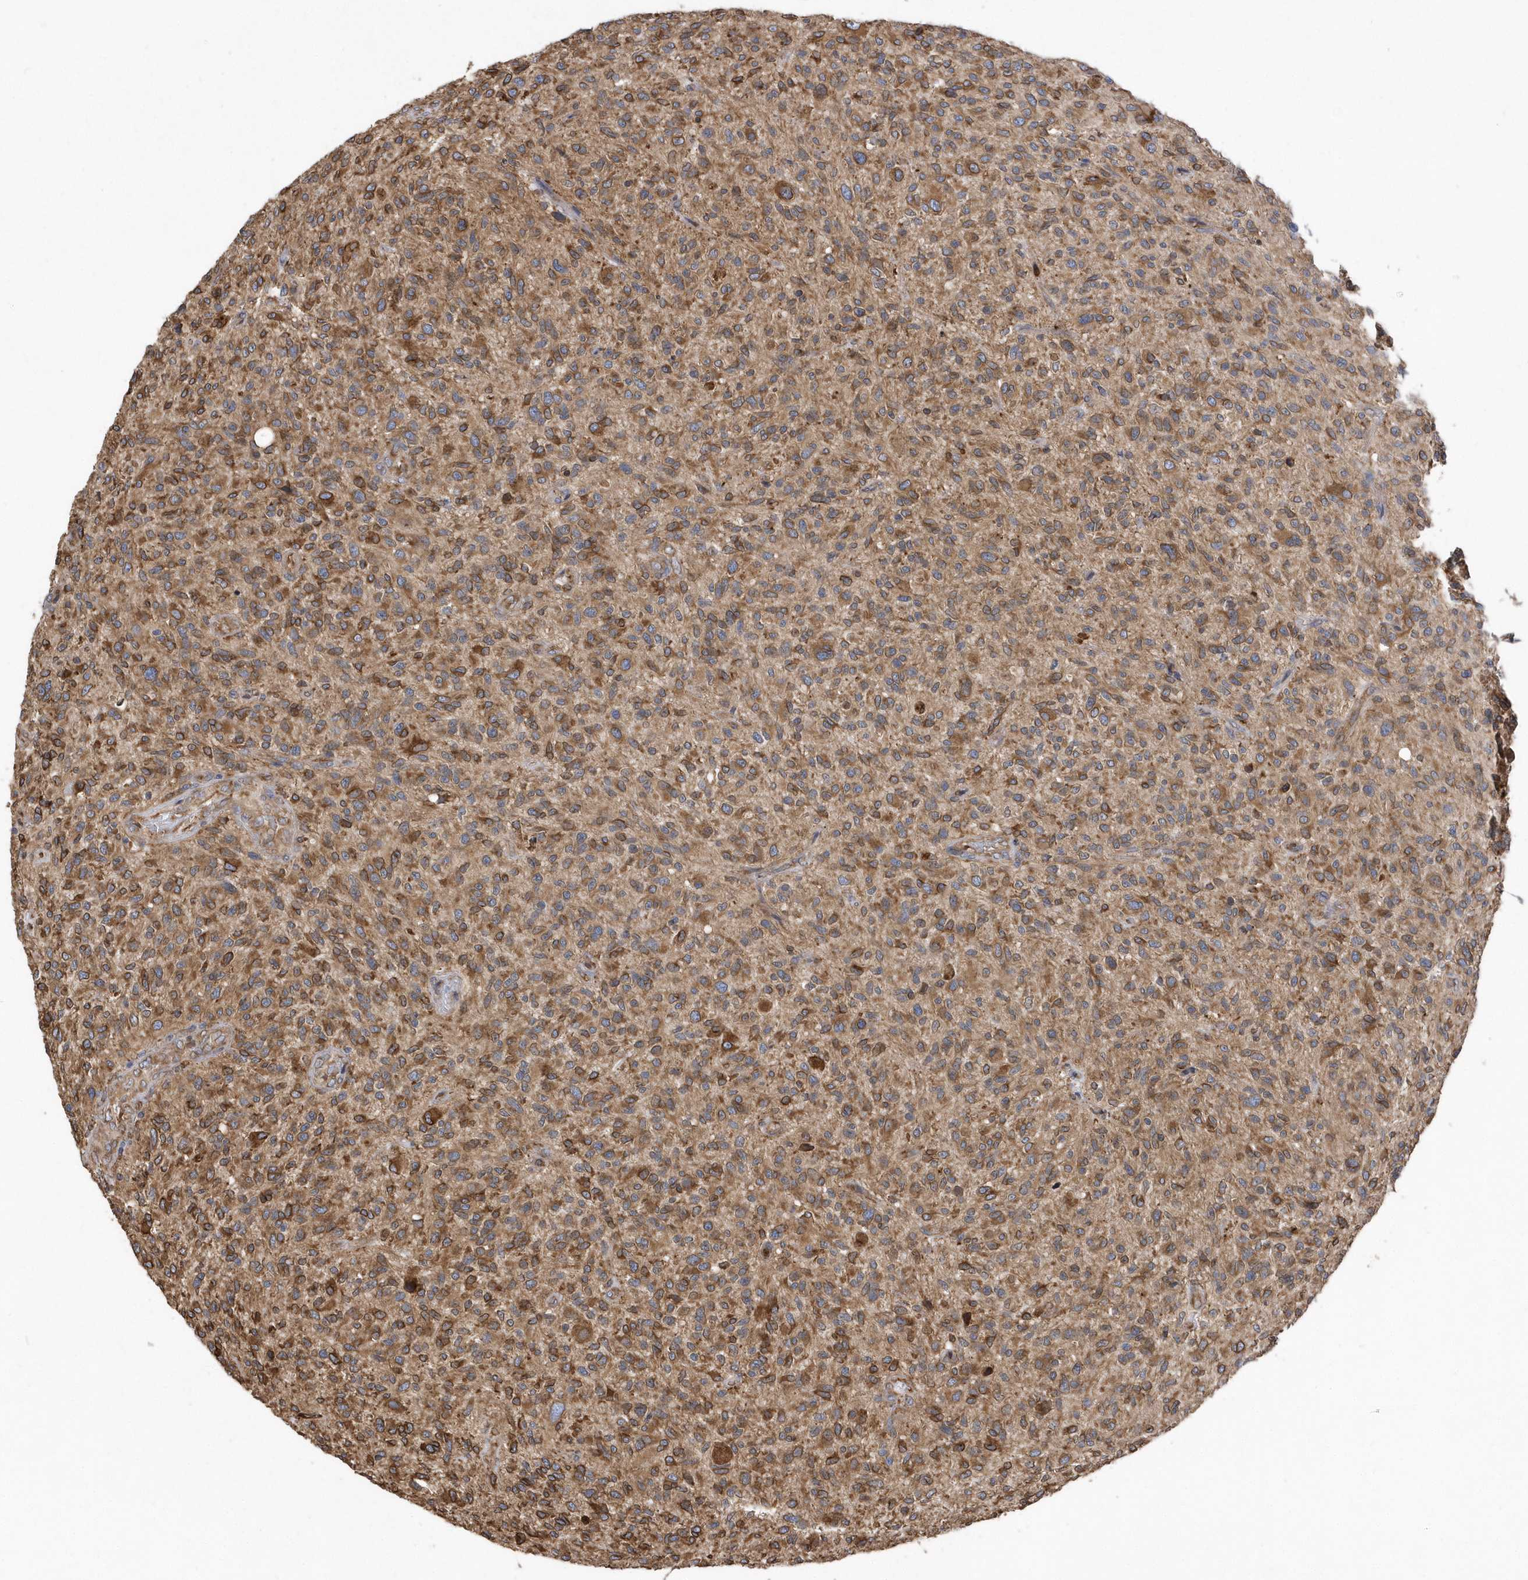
{"staining": {"intensity": "moderate", "quantity": ">75%", "location": "cytoplasmic/membranous"}, "tissue": "glioma", "cell_type": "Tumor cells", "image_type": "cancer", "snomed": [{"axis": "morphology", "description": "Glioma, malignant, High grade"}, {"axis": "topography", "description": "Brain"}], "caption": "Human high-grade glioma (malignant) stained for a protein (brown) reveals moderate cytoplasmic/membranous positive positivity in about >75% of tumor cells.", "gene": "VAMP7", "patient": {"sex": "male", "age": 47}}